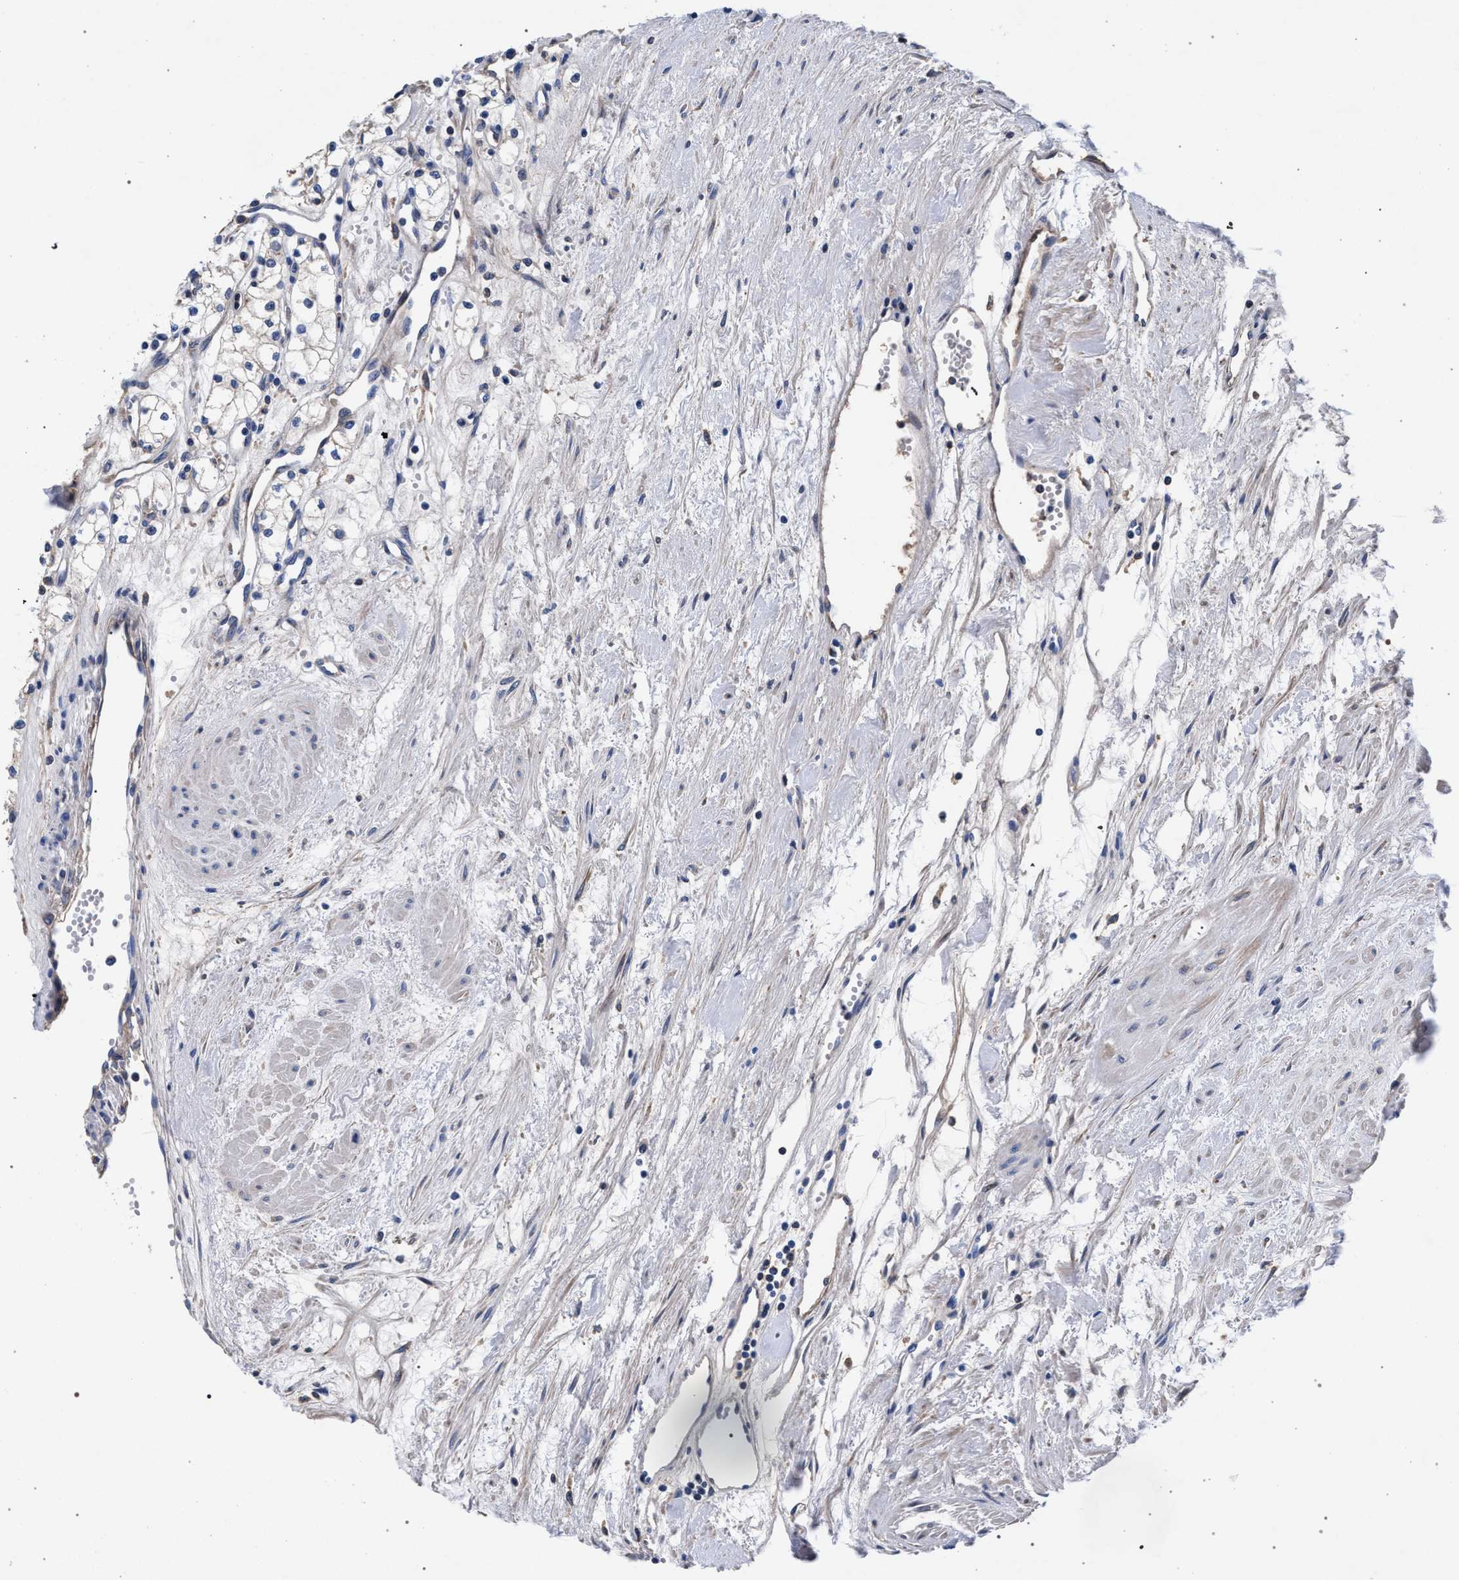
{"staining": {"intensity": "negative", "quantity": "none", "location": "none"}, "tissue": "renal cancer", "cell_type": "Tumor cells", "image_type": "cancer", "snomed": [{"axis": "morphology", "description": "Adenocarcinoma, NOS"}, {"axis": "topography", "description": "Kidney"}], "caption": "High power microscopy histopathology image of an immunohistochemistry (IHC) micrograph of renal adenocarcinoma, revealing no significant expression in tumor cells.", "gene": "ACOX1", "patient": {"sex": "male", "age": 59}}